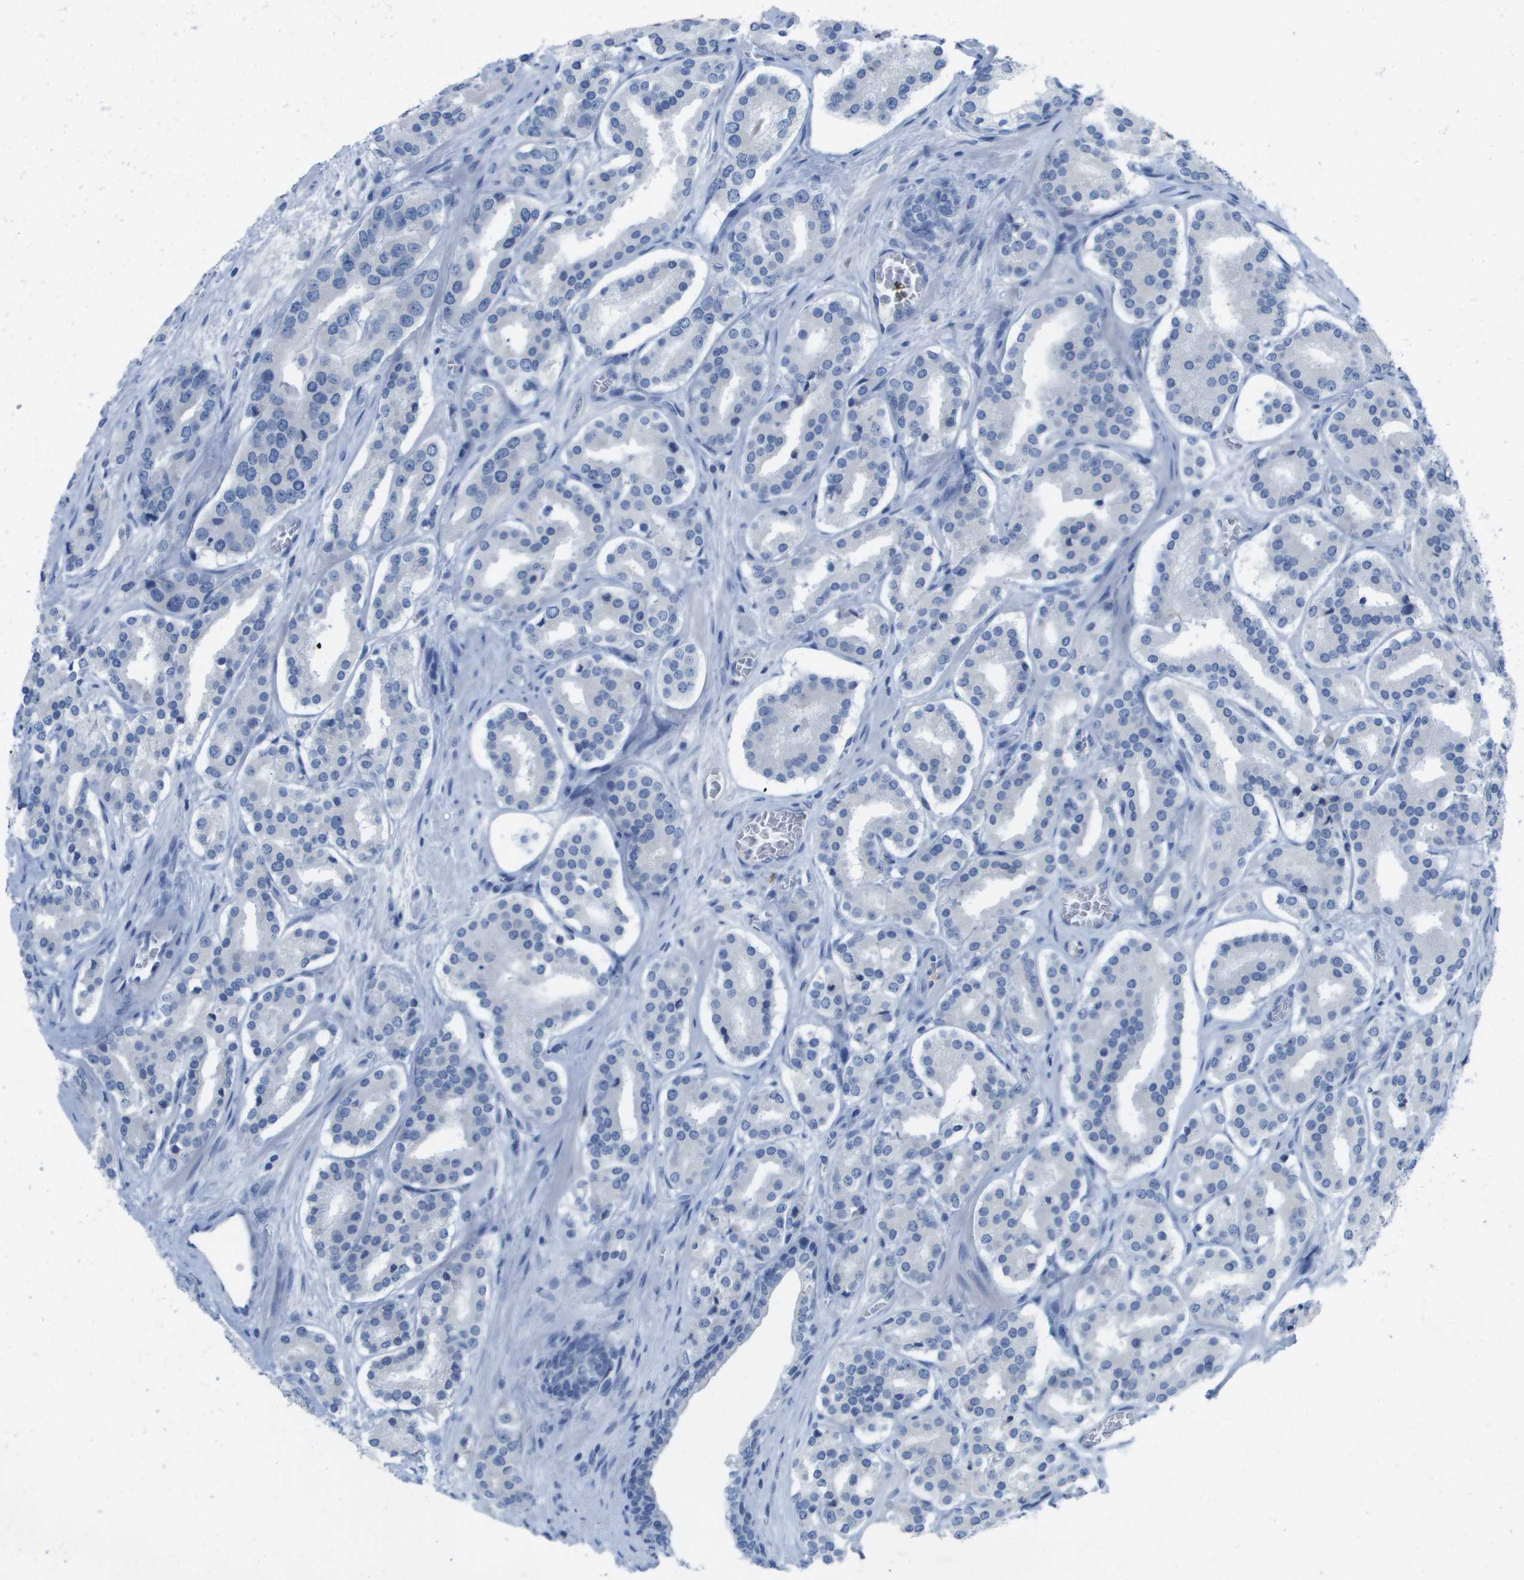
{"staining": {"intensity": "negative", "quantity": "none", "location": "none"}, "tissue": "prostate cancer", "cell_type": "Tumor cells", "image_type": "cancer", "snomed": [{"axis": "morphology", "description": "Adenocarcinoma, High grade"}, {"axis": "topography", "description": "Prostate"}], "caption": "This is a image of immunohistochemistry (IHC) staining of prostate cancer (high-grade adenocarcinoma), which shows no staining in tumor cells.", "gene": "GPR18", "patient": {"sex": "male", "age": 60}}